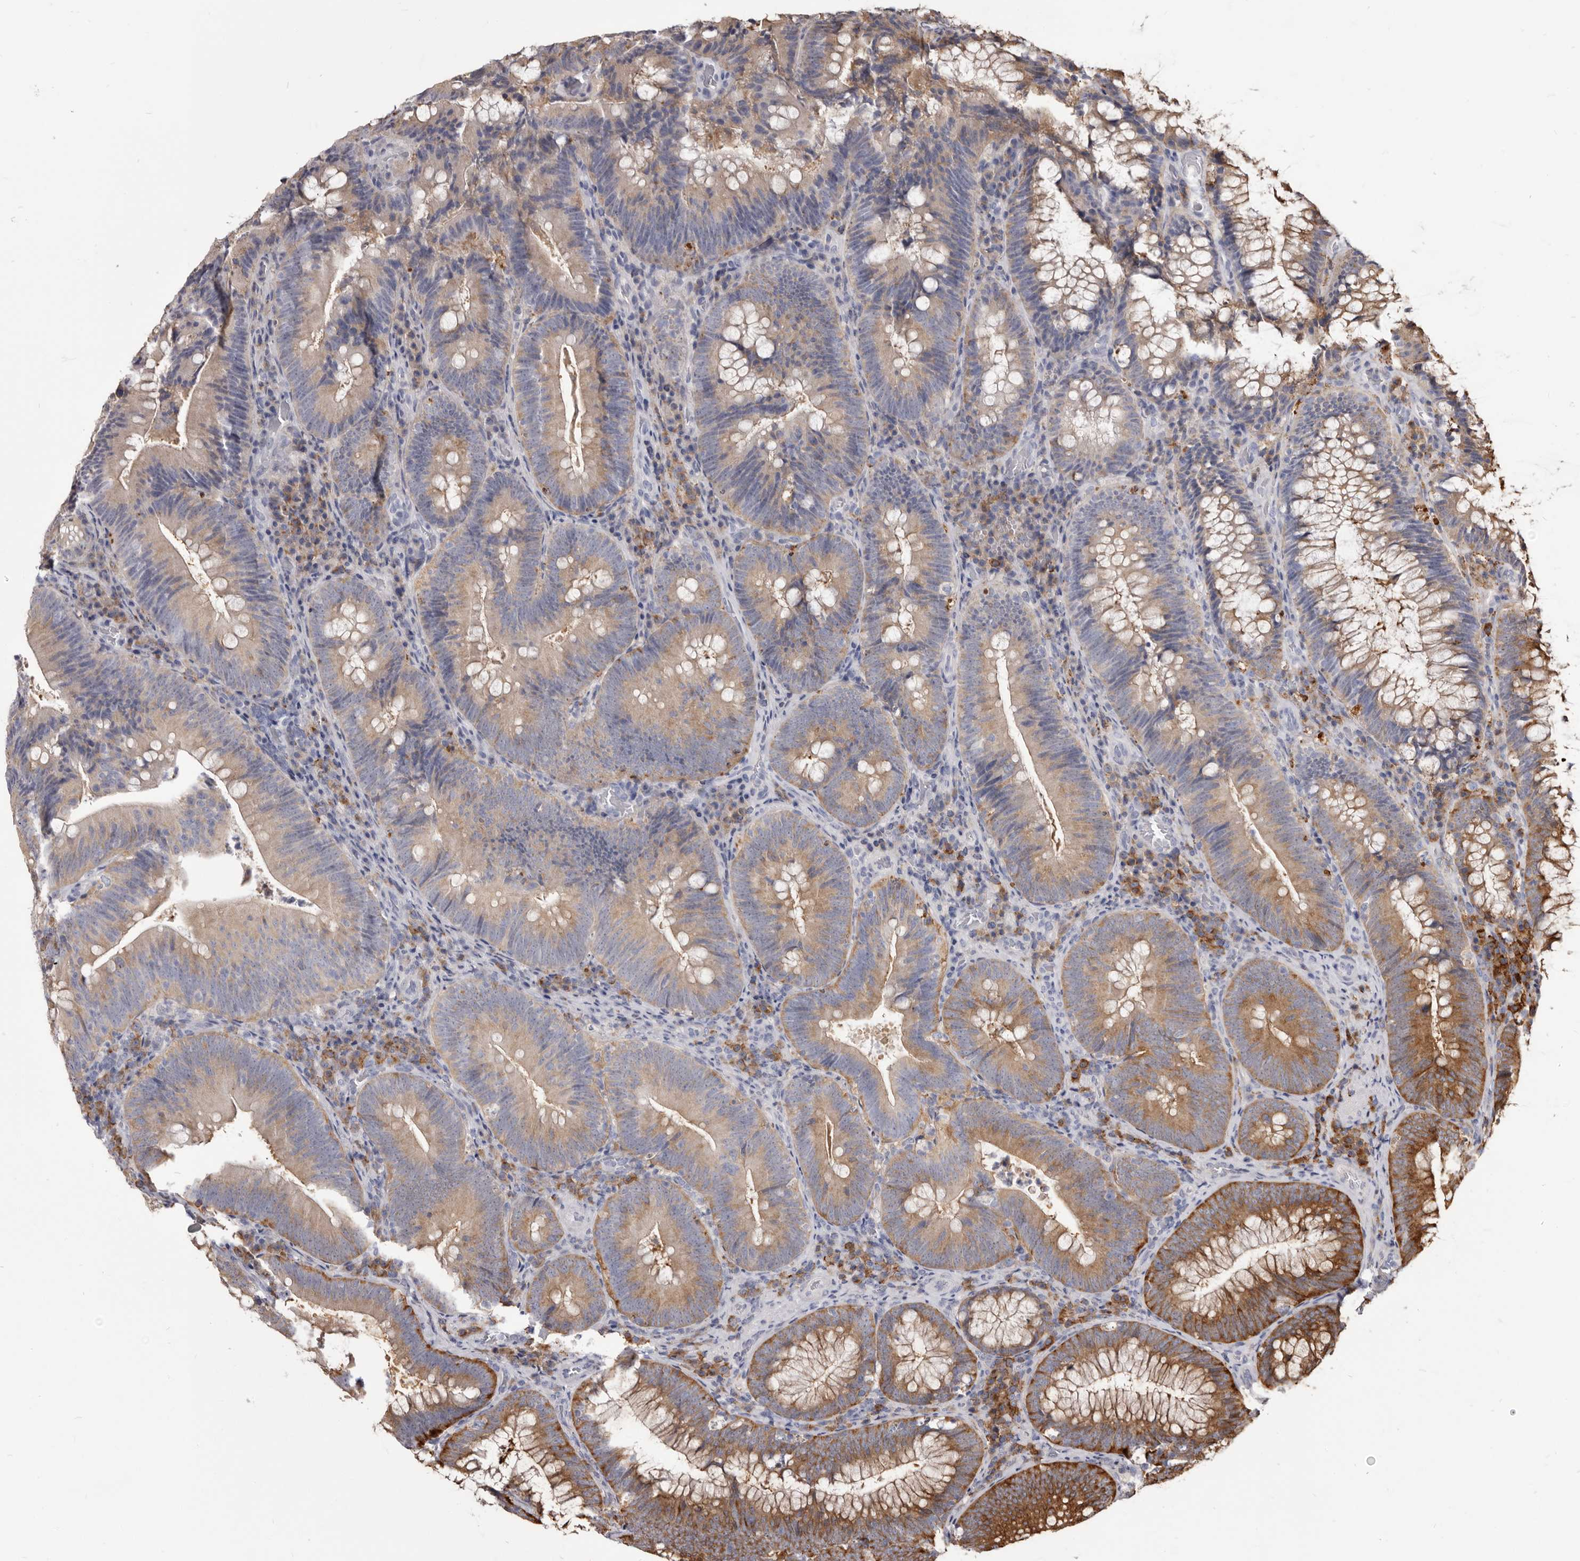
{"staining": {"intensity": "moderate", "quantity": ">75%", "location": "cytoplasmic/membranous"}, "tissue": "colorectal cancer", "cell_type": "Tumor cells", "image_type": "cancer", "snomed": [{"axis": "morphology", "description": "Normal tissue, NOS"}, {"axis": "topography", "description": "Colon"}], "caption": "Colorectal cancer stained with a protein marker shows moderate staining in tumor cells.", "gene": "TPD52", "patient": {"sex": "female", "age": 82}}